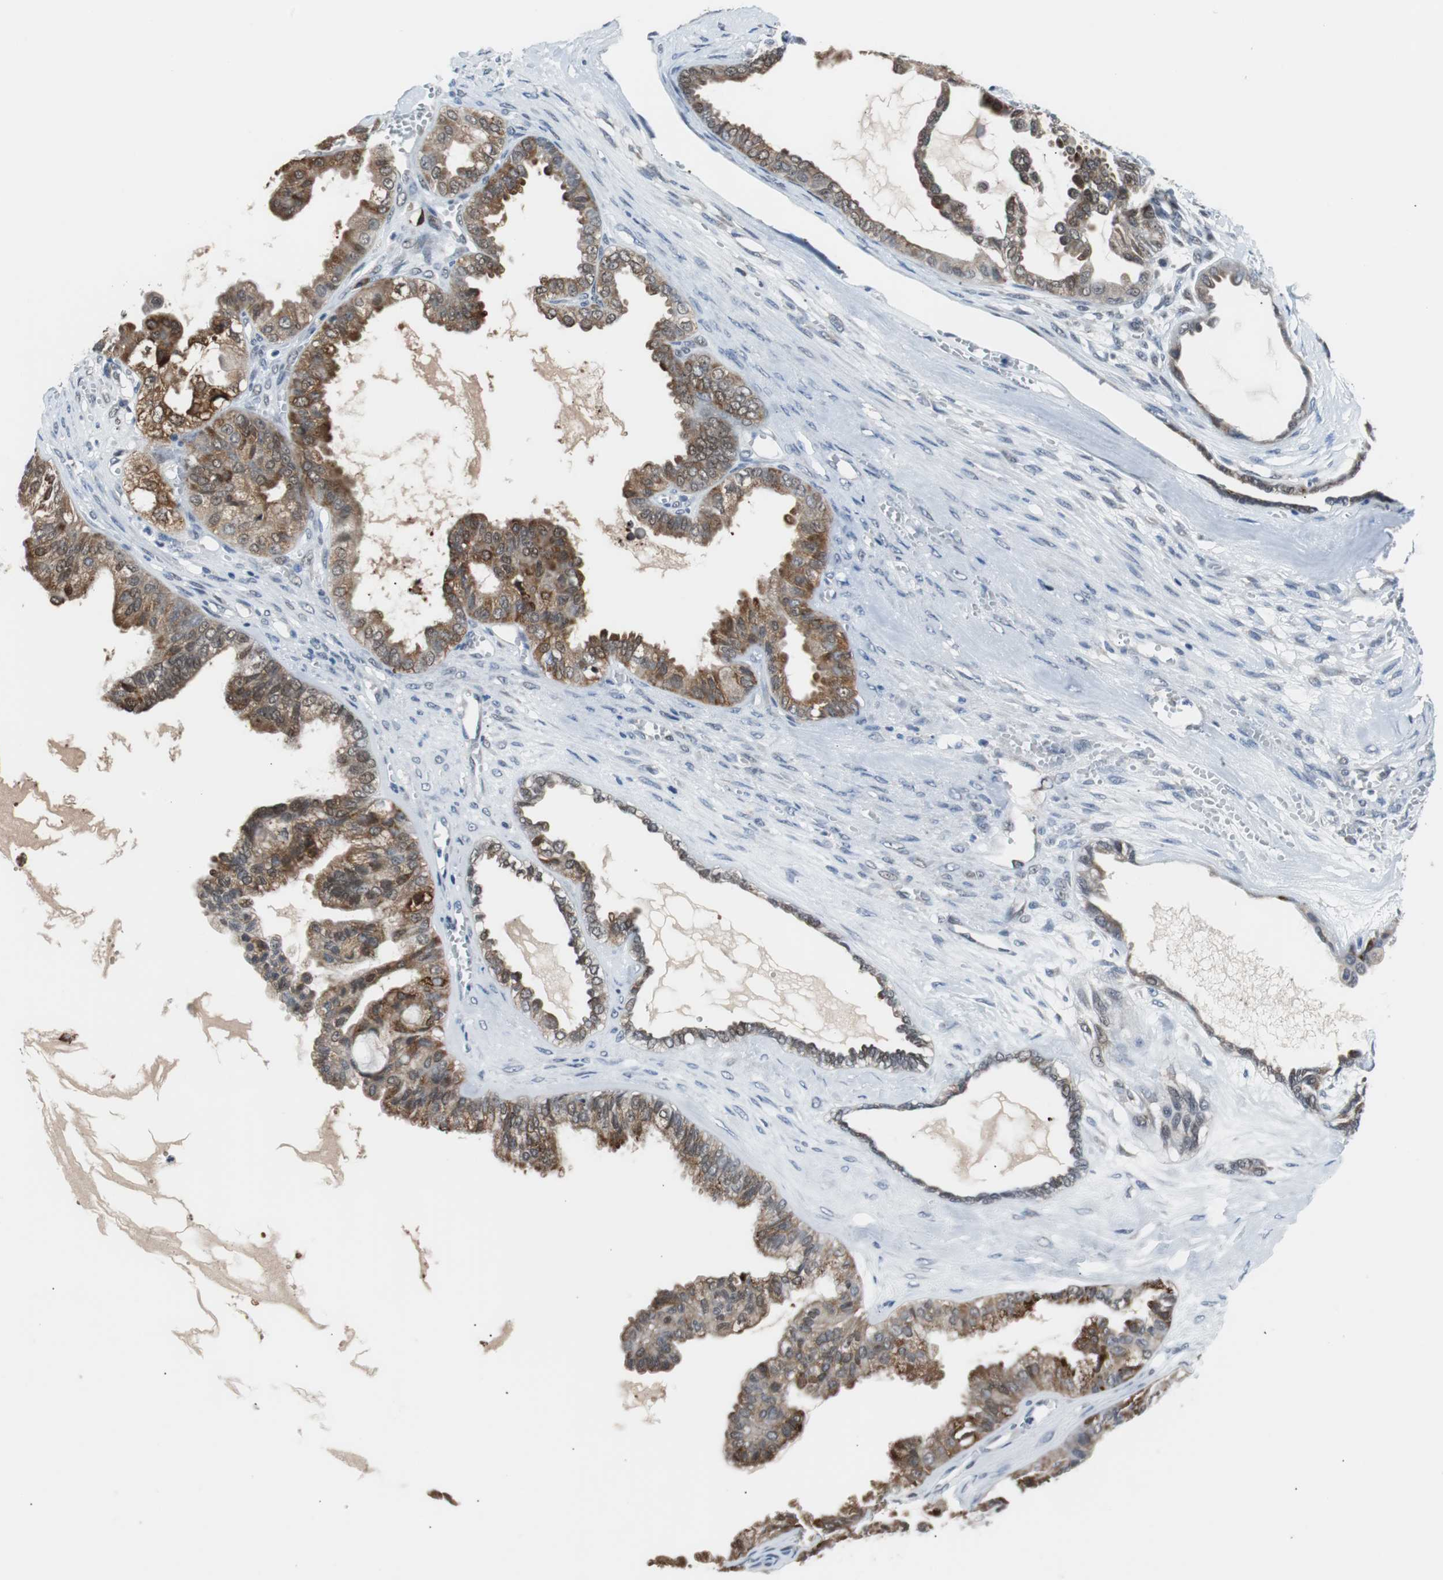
{"staining": {"intensity": "moderate", "quantity": ">75%", "location": "cytoplasmic/membranous,nuclear"}, "tissue": "ovarian cancer", "cell_type": "Tumor cells", "image_type": "cancer", "snomed": [{"axis": "morphology", "description": "Carcinoma, NOS"}, {"axis": "morphology", "description": "Carcinoma, endometroid"}, {"axis": "topography", "description": "Ovary"}], "caption": "Human ovarian cancer stained with a protein marker reveals moderate staining in tumor cells.", "gene": "USP28", "patient": {"sex": "female", "age": 50}}